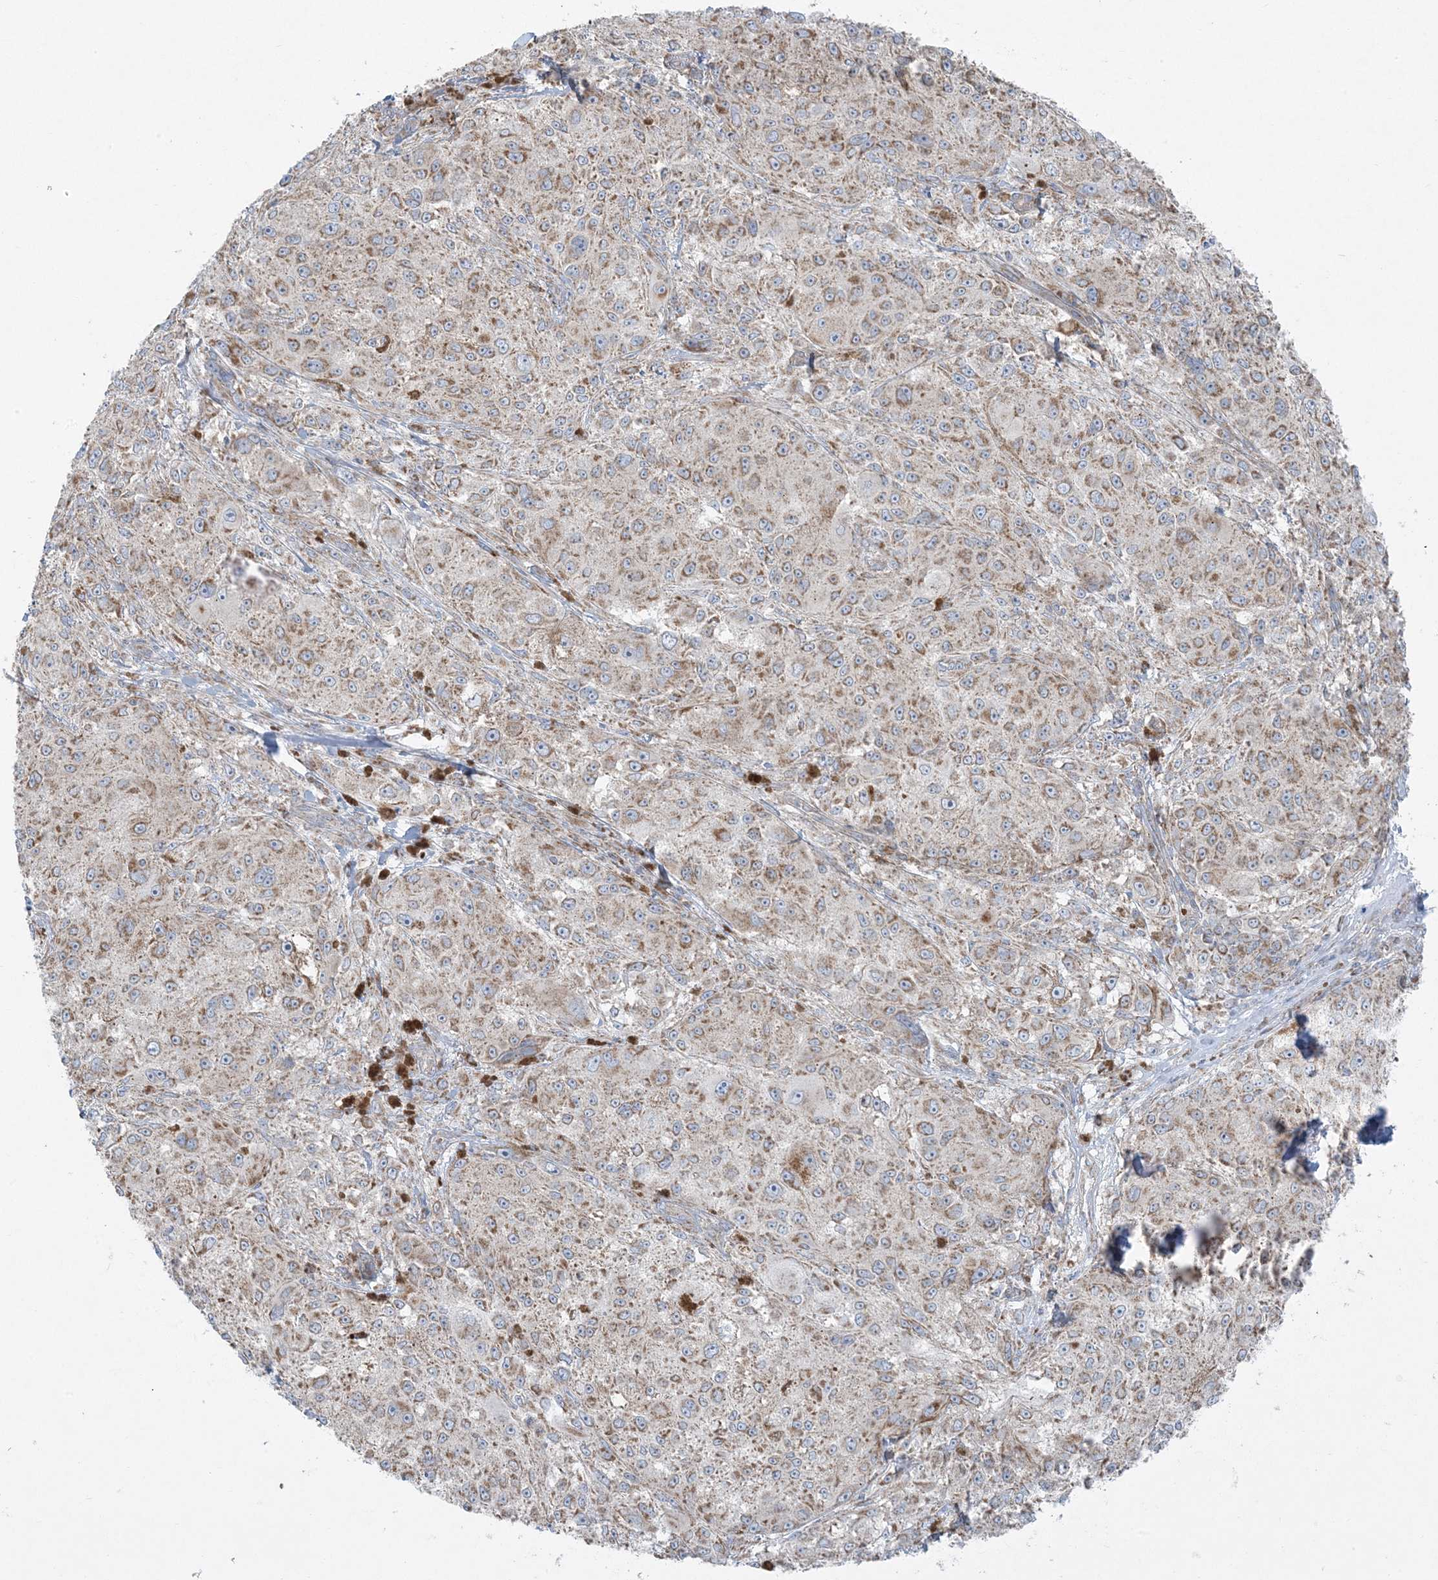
{"staining": {"intensity": "weak", "quantity": ">75%", "location": "cytoplasmic/membranous"}, "tissue": "melanoma", "cell_type": "Tumor cells", "image_type": "cancer", "snomed": [{"axis": "morphology", "description": "Necrosis, NOS"}, {"axis": "morphology", "description": "Malignant melanoma, NOS"}, {"axis": "topography", "description": "Skin"}], "caption": "Melanoma tissue demonstrates weak cytoplasmic/membranous positivity in about >75% of tumor cells", "gene": "PIK3R4", "patient": {"sex": "female", "age": 87}}